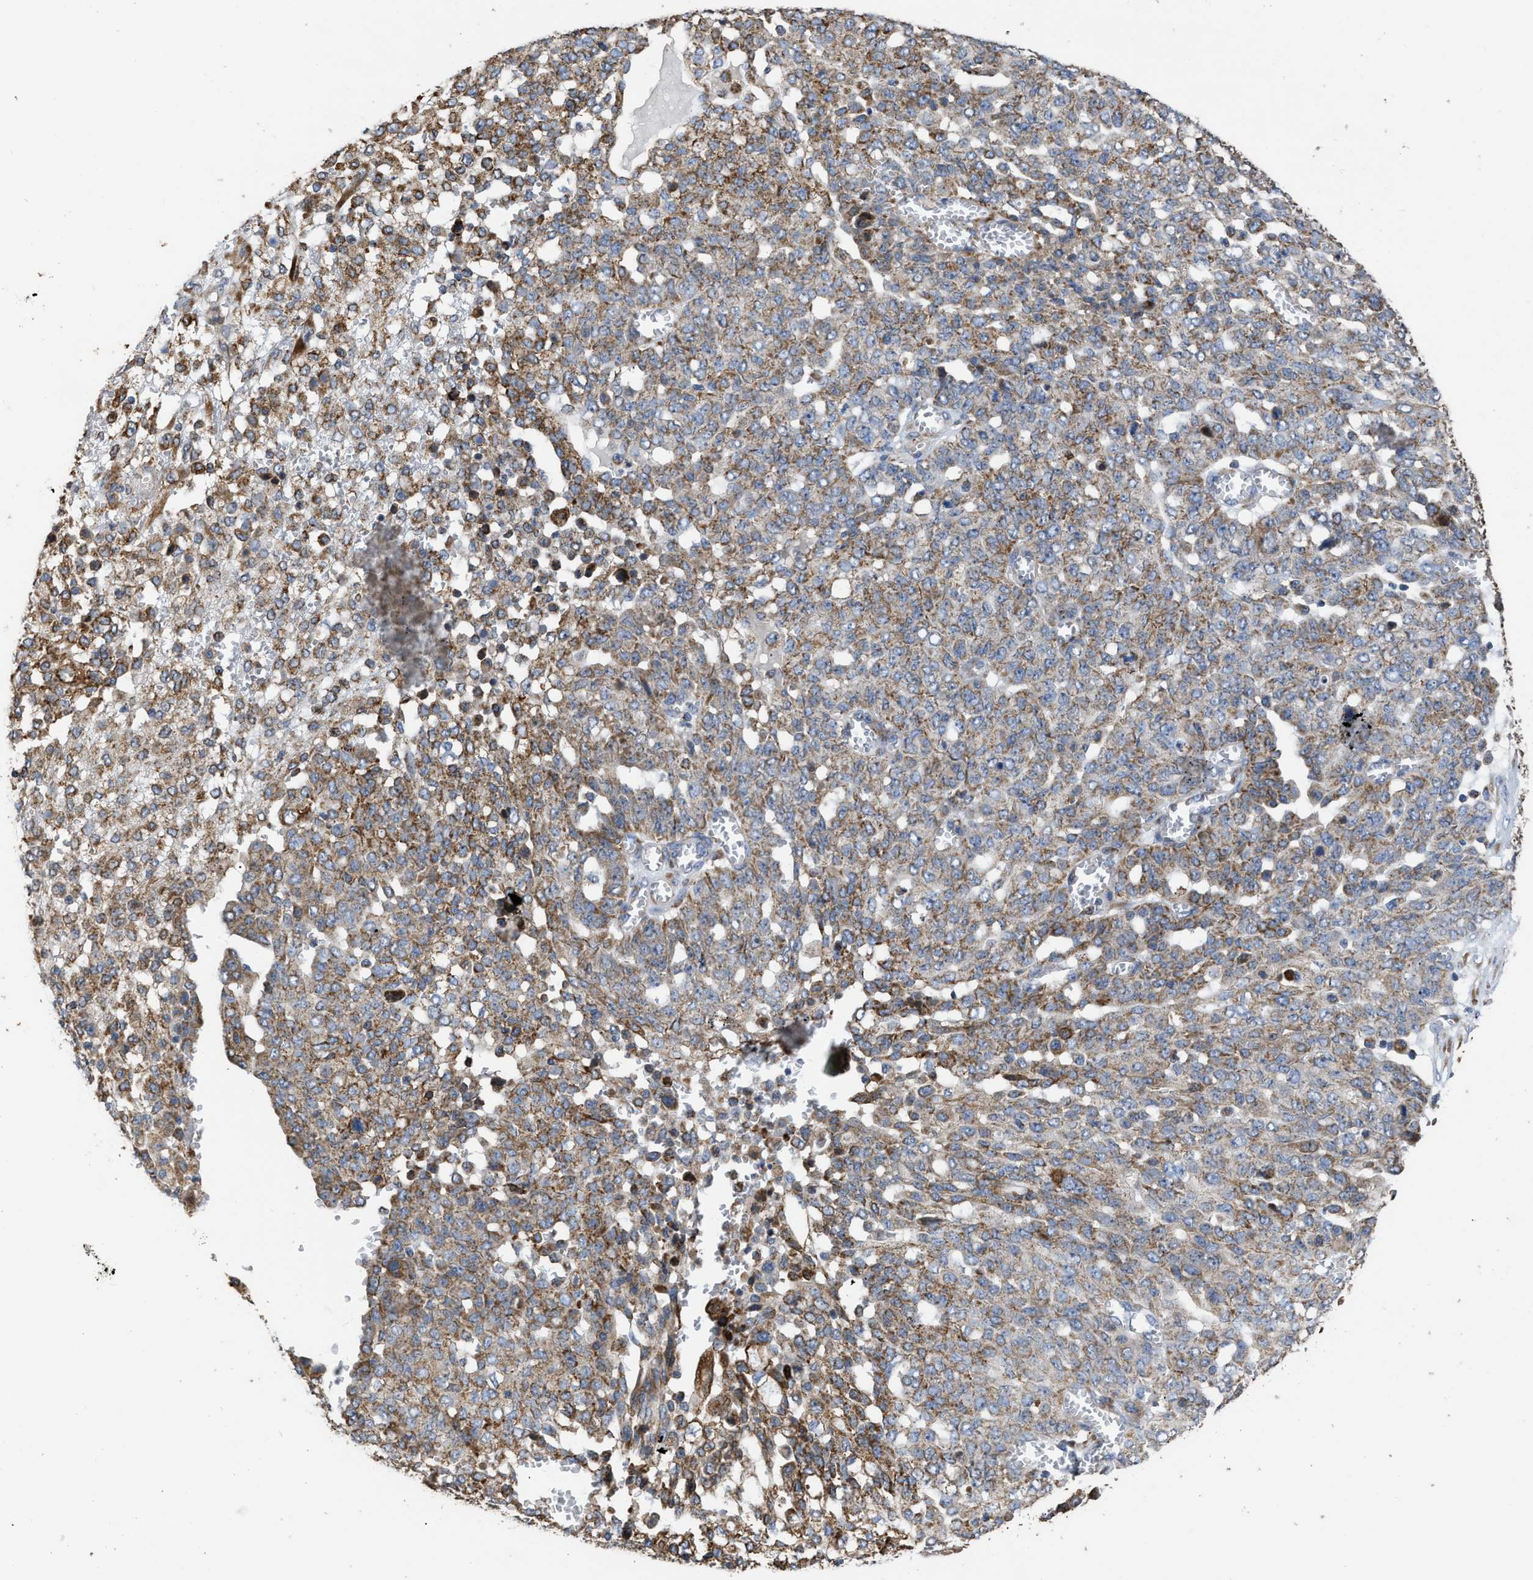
{"staining": {"intensity": "moderate", "quantity": ">75%", "location": "cytoplasmic/membranous"}, "tissue": "ovarian cancer", "cell_type": "Tumor cells", "image_type": "cancer", "snomed": [{"axis": "morphology", "description": "Cystadenocarcinoma, serous, NOS"}, {"axis": "topography", "description": "Soft tissue"}, {"axis": "topography", "description": "Ovary"}], "caption": "Ovarian cancer (serous cystadenocarcinoma) stained with immunohistochemistry reveals moderate cytoplasmic/membranous expression in about >75% of tumor cells.", "gene": "AK2", "patient": {"sex": "female", "age": 57}}